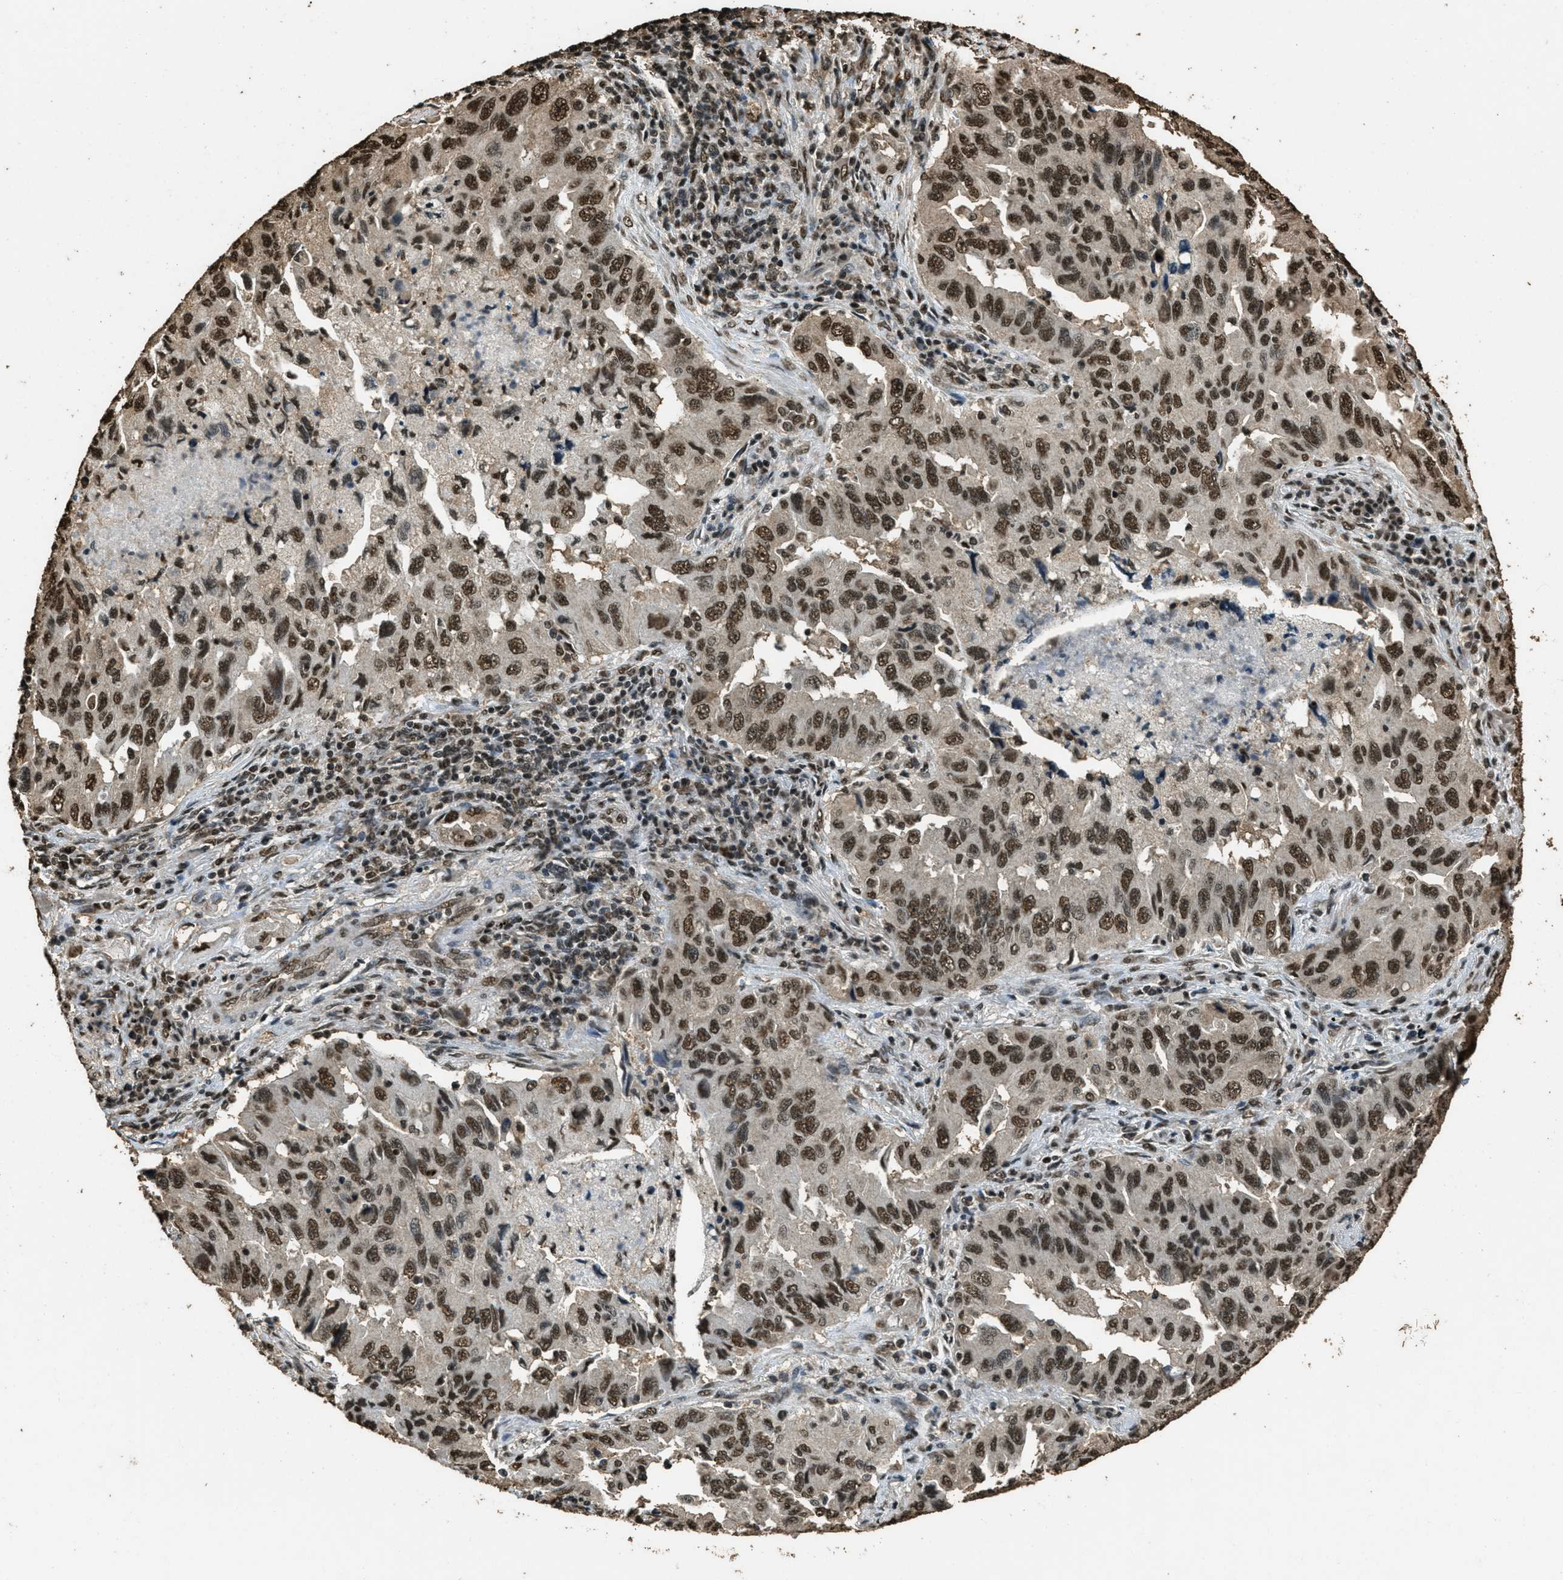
{"staining": {"intensity": "strong", "quantity": ">75%", "location": "nuclear"}, "tissue": "lung cancer", "cell_type": "Tumor cells", "image_type": "cancer", "snomed": [{"axis": "morphology", "description": "Adenocarcinoma, NOS"}, {"axis": "topography", "description": "Lung"}], "caption": "This is a photomicrograph of immunohistochemistry staining of adenocarcinoma (lung), which shows strong staining in the nuclear of tumor cells.", "gene": "MYB", "patient": {"sex": "female", "age": 65}}